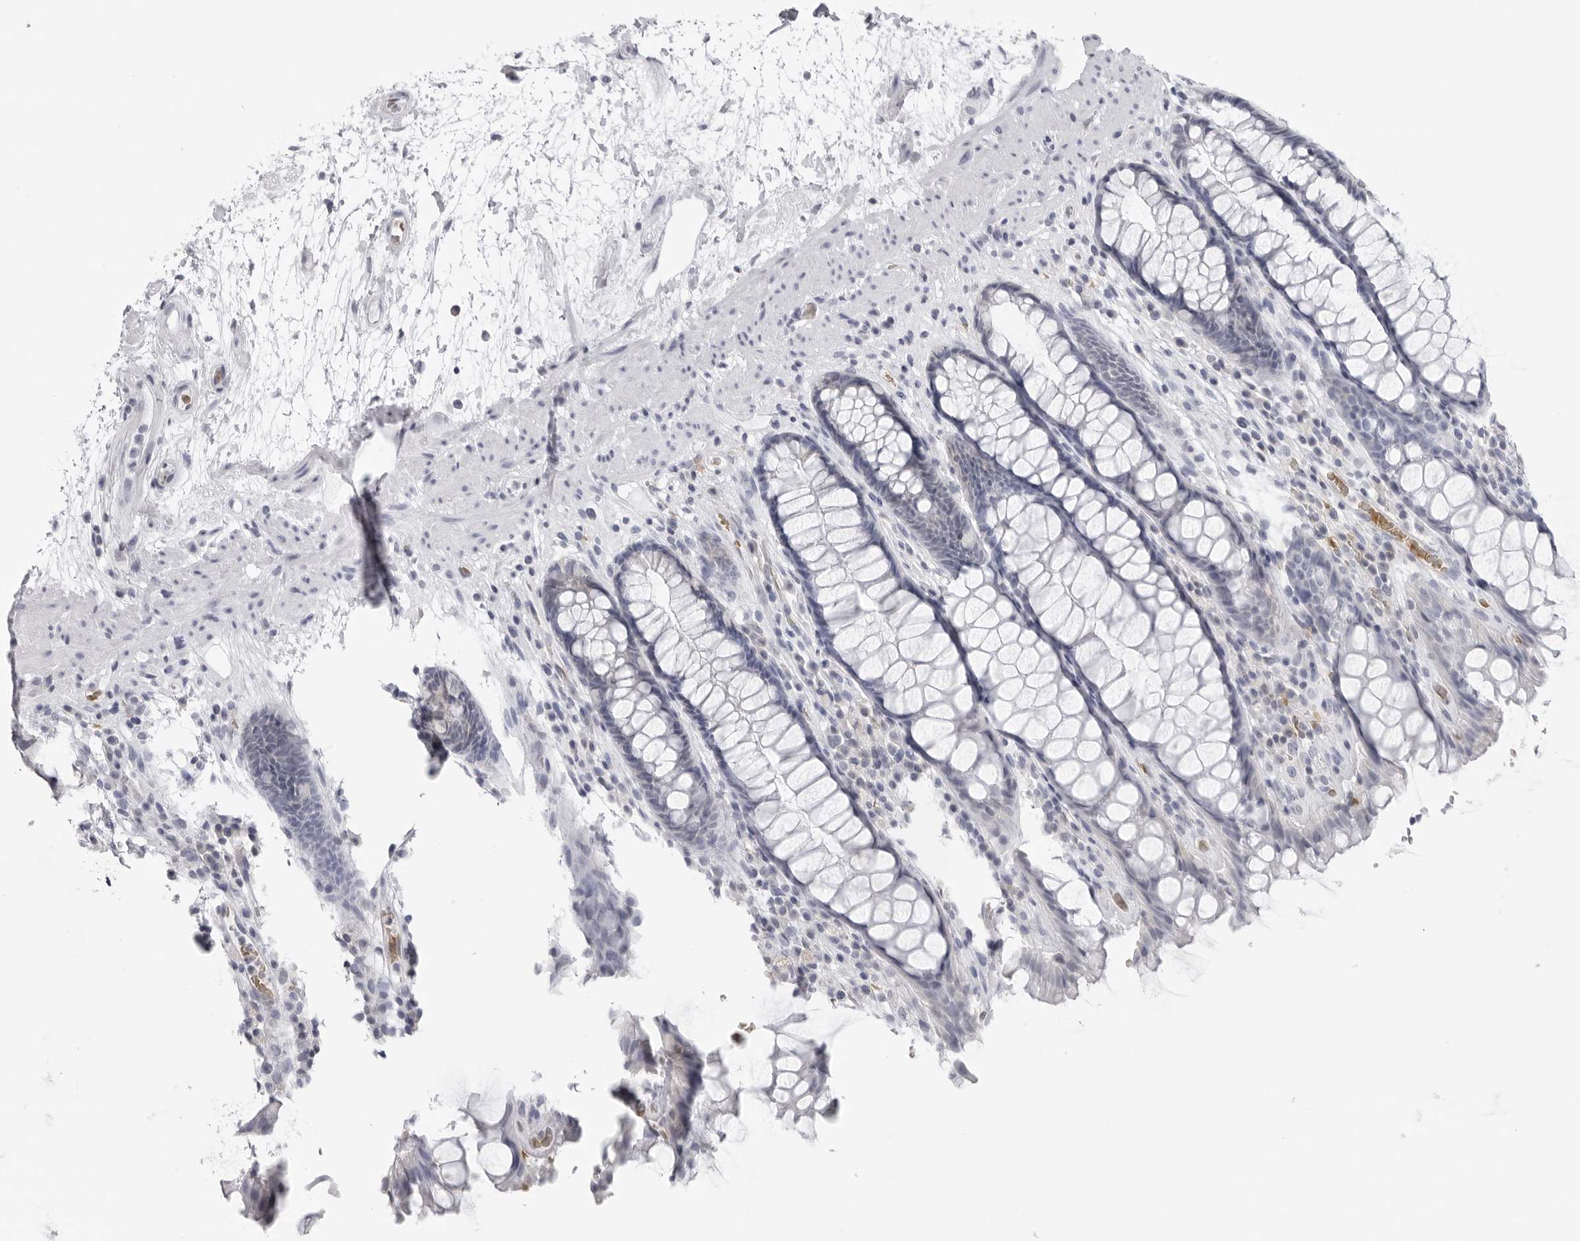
{"staining": {"intensity": "negative", "quantity": "none", "location": "none"}, "tissue": "rectum", "cell_type": "Glandular cells", "image_type": "normal", "snomed": [{"axis": "morphology", "description": "Normal tissue, NOS"}, {"axis": "topography", "description": "Rectum"}], "caption": "There is no significant staining in glandular cells of rectum. (DAB (3,3'-diaminobenzidine) IHC visualized using brightfield microscopy, high magnification).", "gene": "EPB41", "patient": {"sex": "male", "age": 64}}